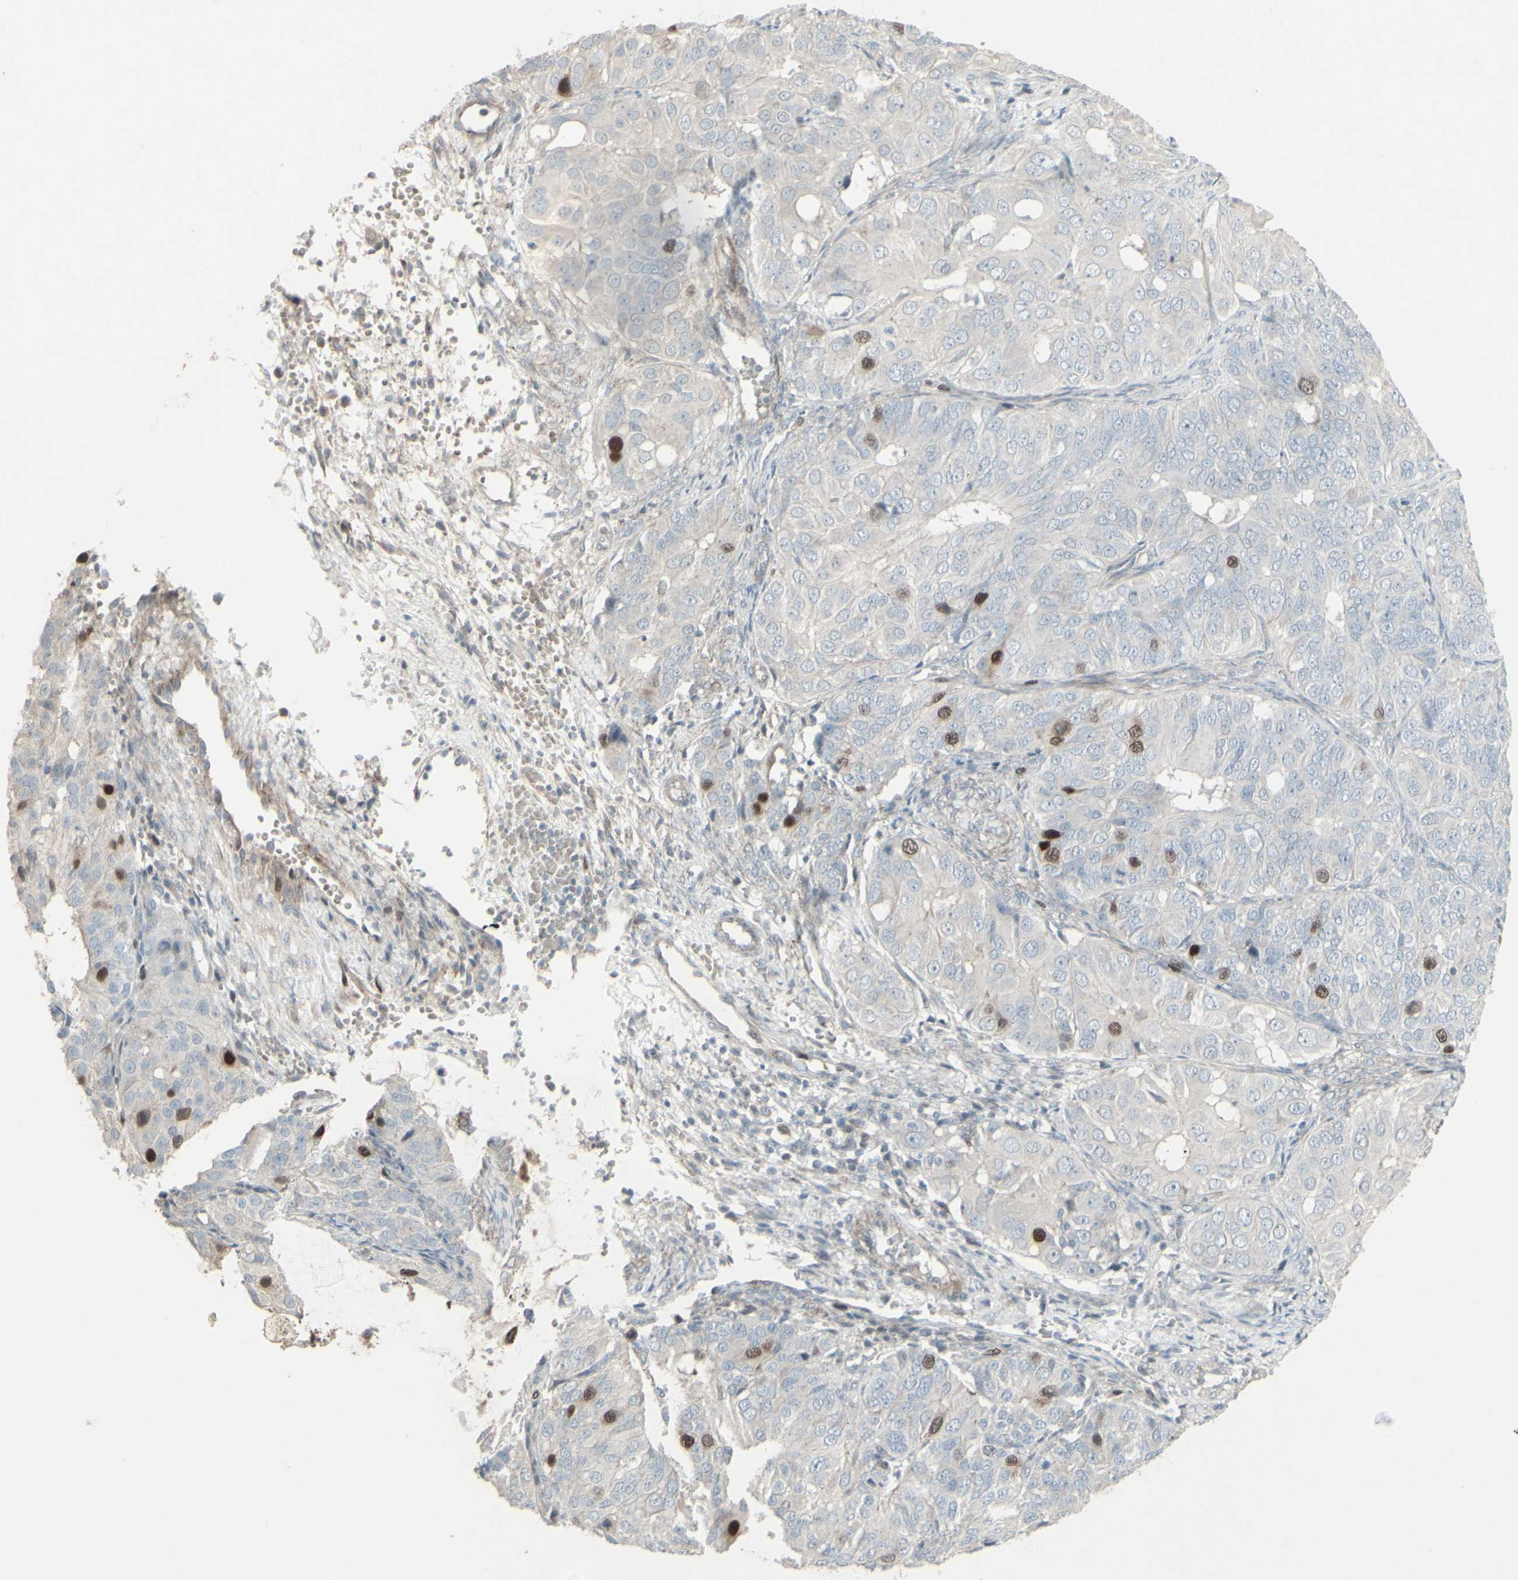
{"staining": {"intensity": "strong", "quantity": "<25%", "location": "nuclear"}, "tissue": "ovarian cancer", "cell_type": "Tumor cells", "image_type": "cancer", "snomed": [{"axis": "morphology", "description": "Carcinoma, endometroid"}, {"axis": "topography", "description": "Ovary"}], "caption": "DAB (3,3'-diaminobenzidine) immunohistochemical staining of human ovarian cancer (endometroid carcinoma) demonstrates strong nuclear protein staining in approximately <25% of tumor cells.", "gene": "GMNN", "patient": {"sex": "female", "age": 51}}